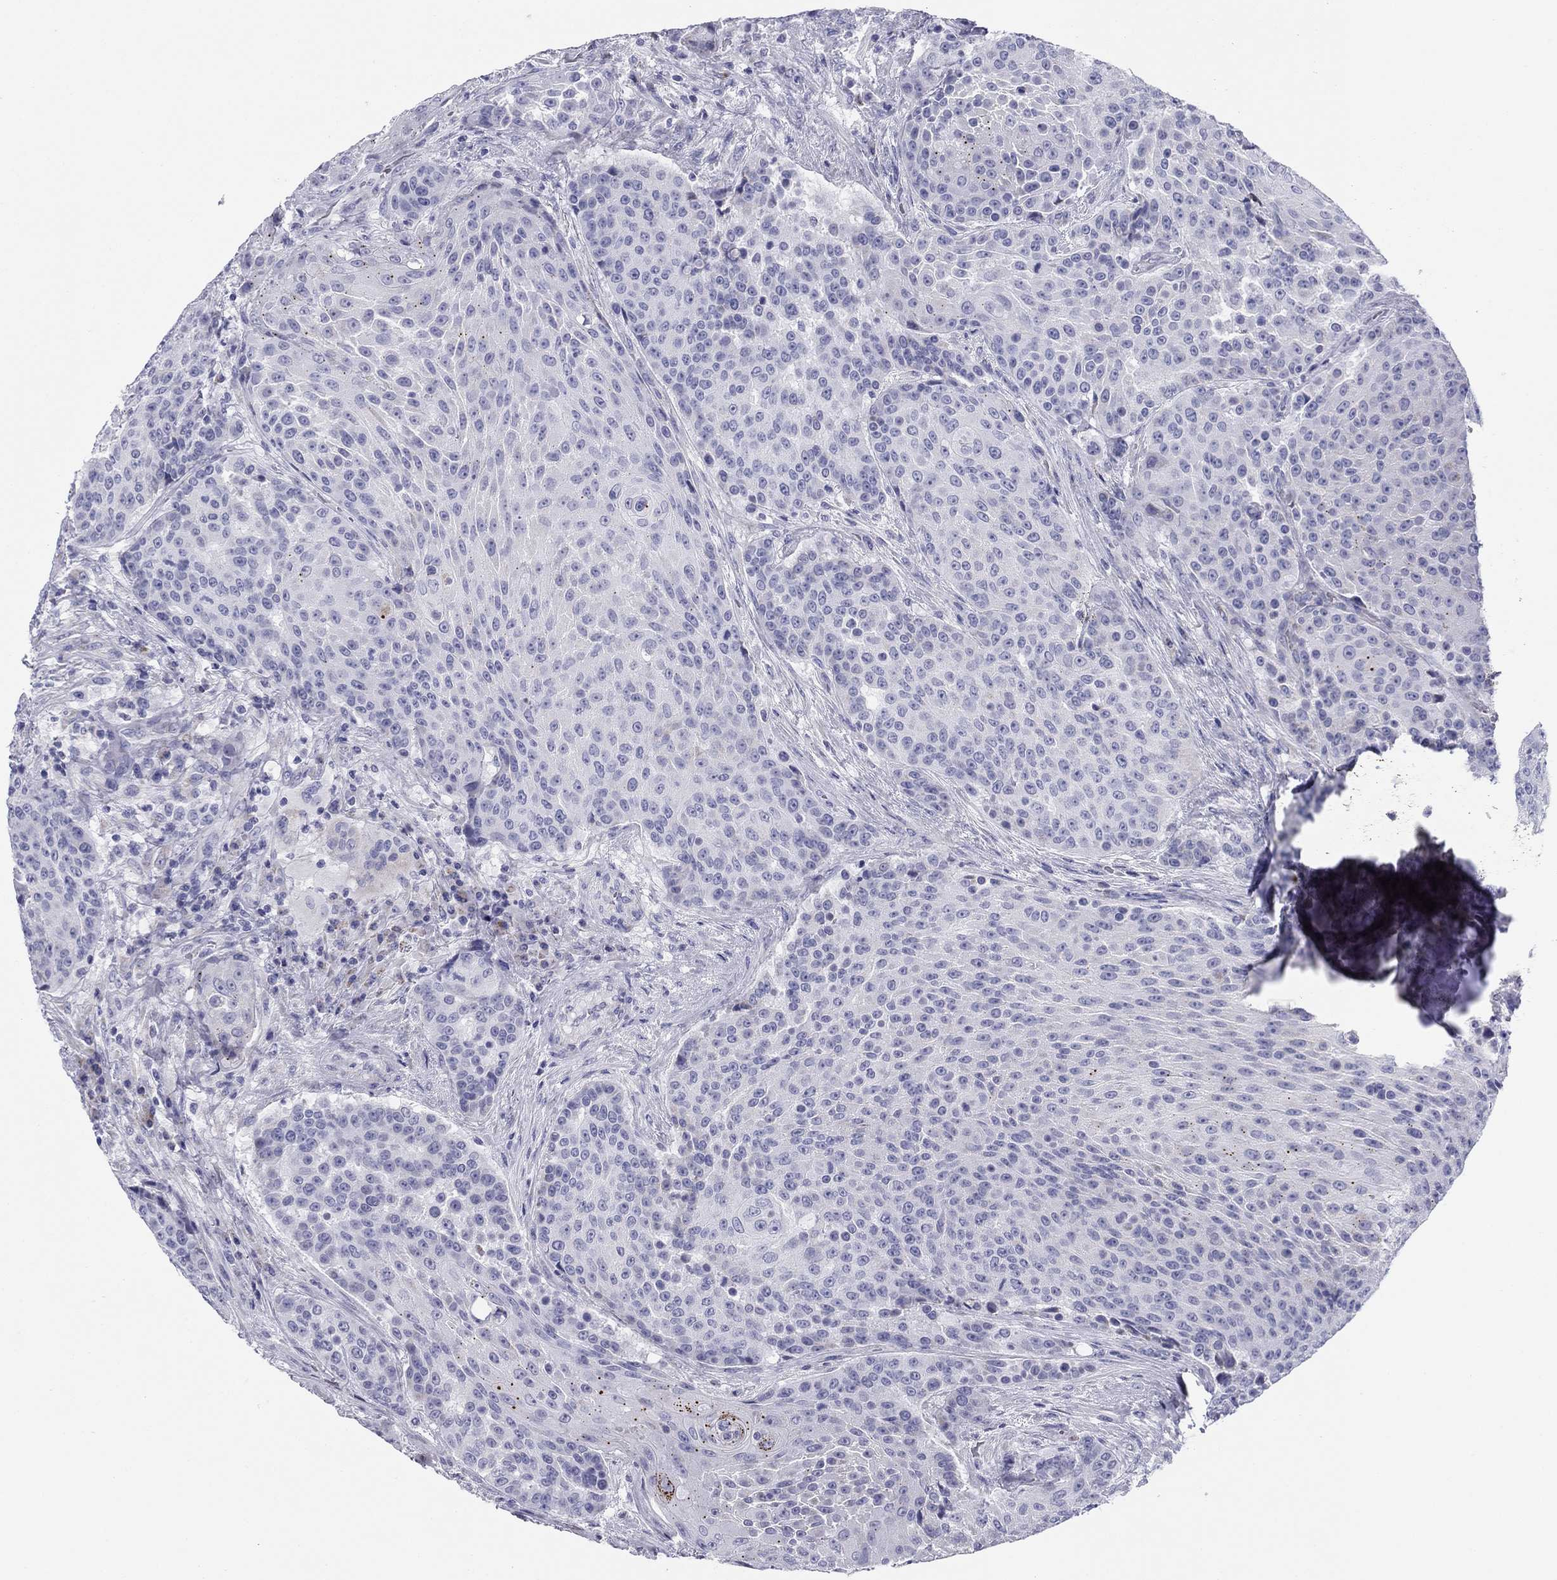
{"staining": {"intensity": "negative", "quantity": "none", "location": "none"}, "tissue": "urothelial cancer", "cell_type": "Tumor cells", "image_type": "cancer", "snomed": [{"axis": "morphology", "description": "Urothelial carcinoma, High grade"}, {"axis": "topography", "description": "Urinary bladder"}], "caption": "This is an immunohistochemistry histopathology image of human high-grade urothelial carcinoma. There is no expression in tumor cells.", "gene": "ZP2", "patient": {"sex": "female", "age": 63}}